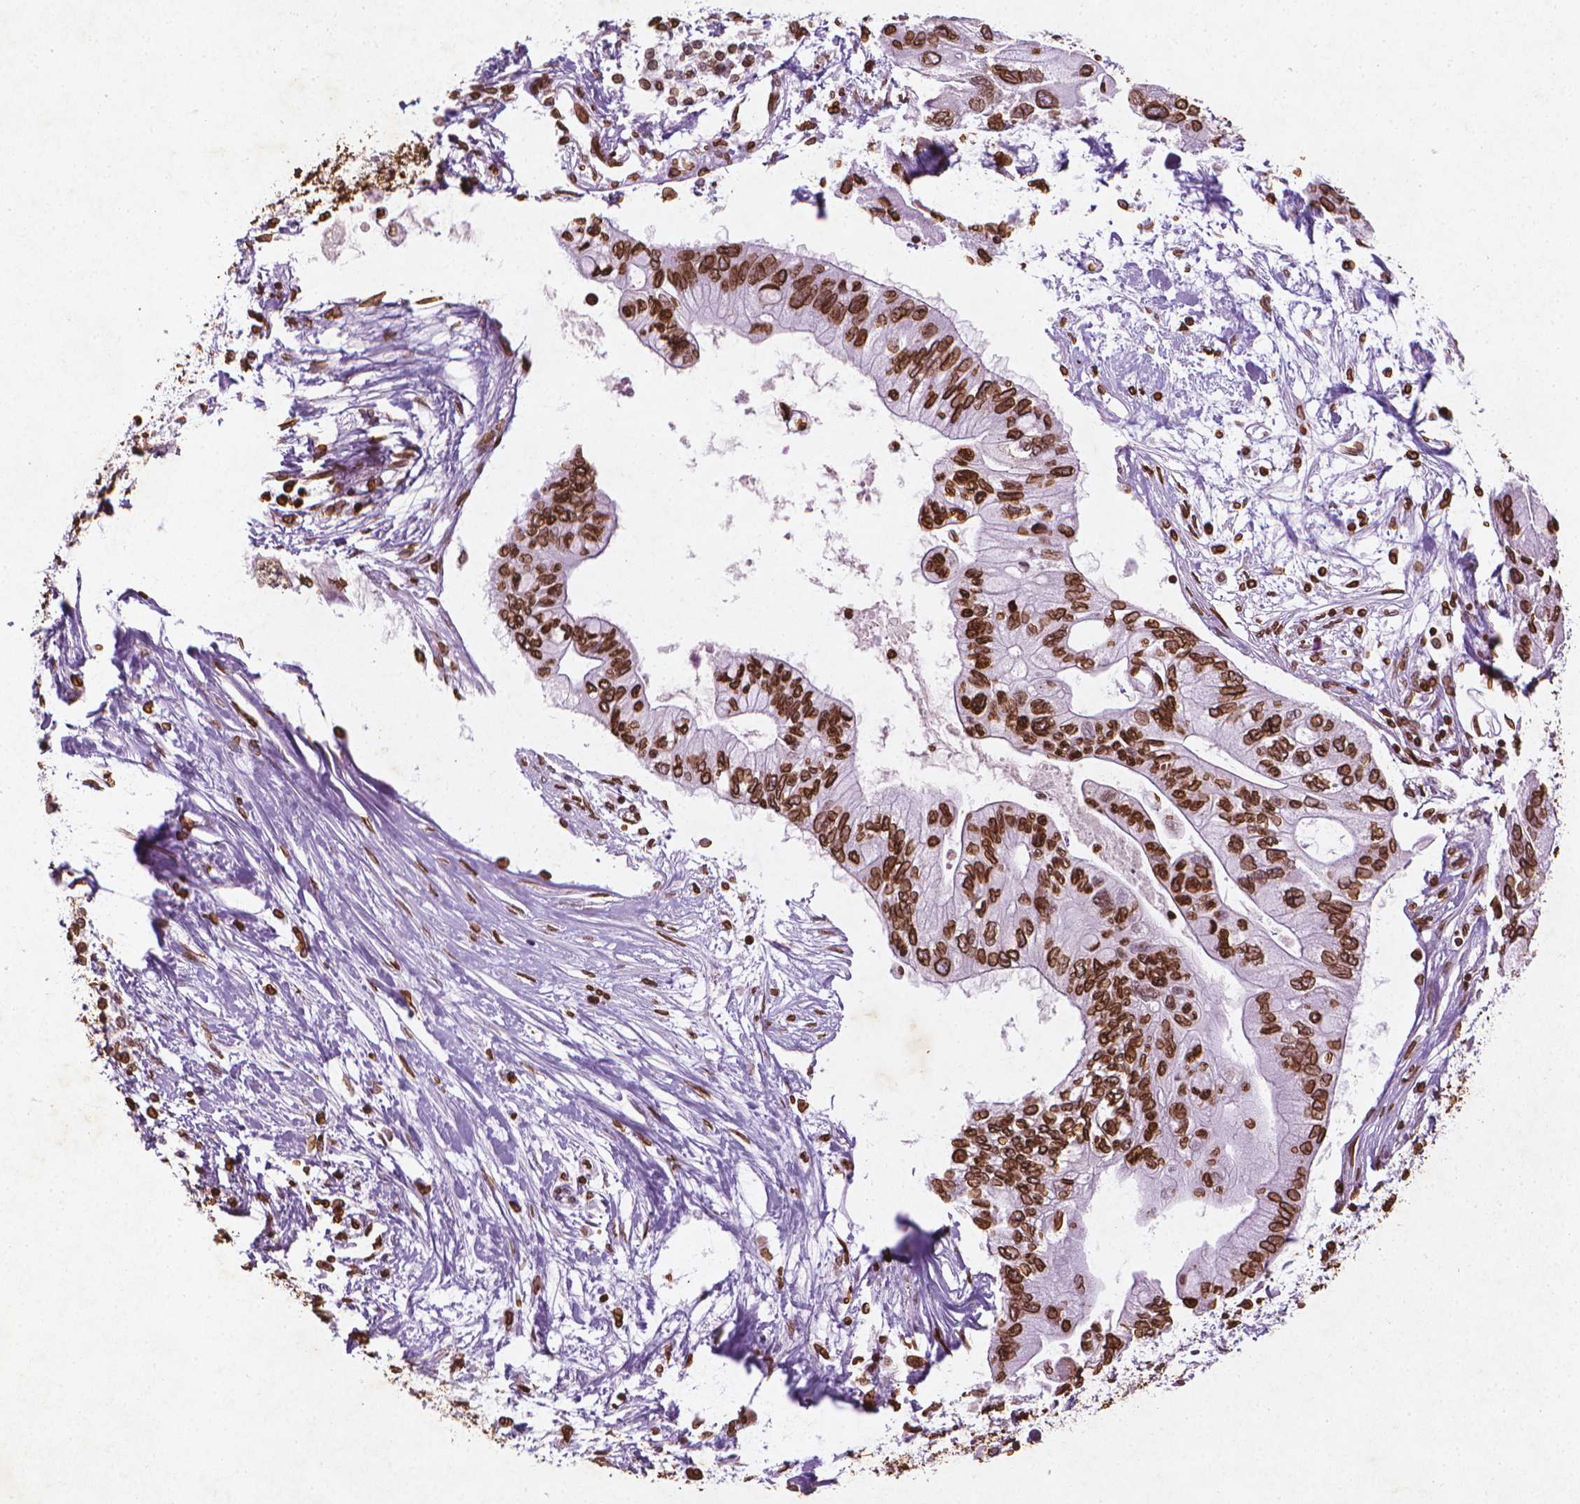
{"staining": {"intensity": "strong", "quantity": ">75%", "location": "cytoplasmic/membranous,nuclear"}, "tissue": "pancreatic cancer", "cell_type": "Tumor cells", "image_type": "cancer", "snomed": [{"axis": "morphology", "description": "Adenocarcinoma, NOS"}, {"axis": "topography", "description": "Pancreas"}], "caption": "Immunohistochemical staining of human pancreatic cancer exhibits high levels of strong cytoplasmic/membranous and nuclear protein expression in approximately >75% of tumor cells.", "gene": "LMNB1", "patient": {"sex": "female", "age": 77}}